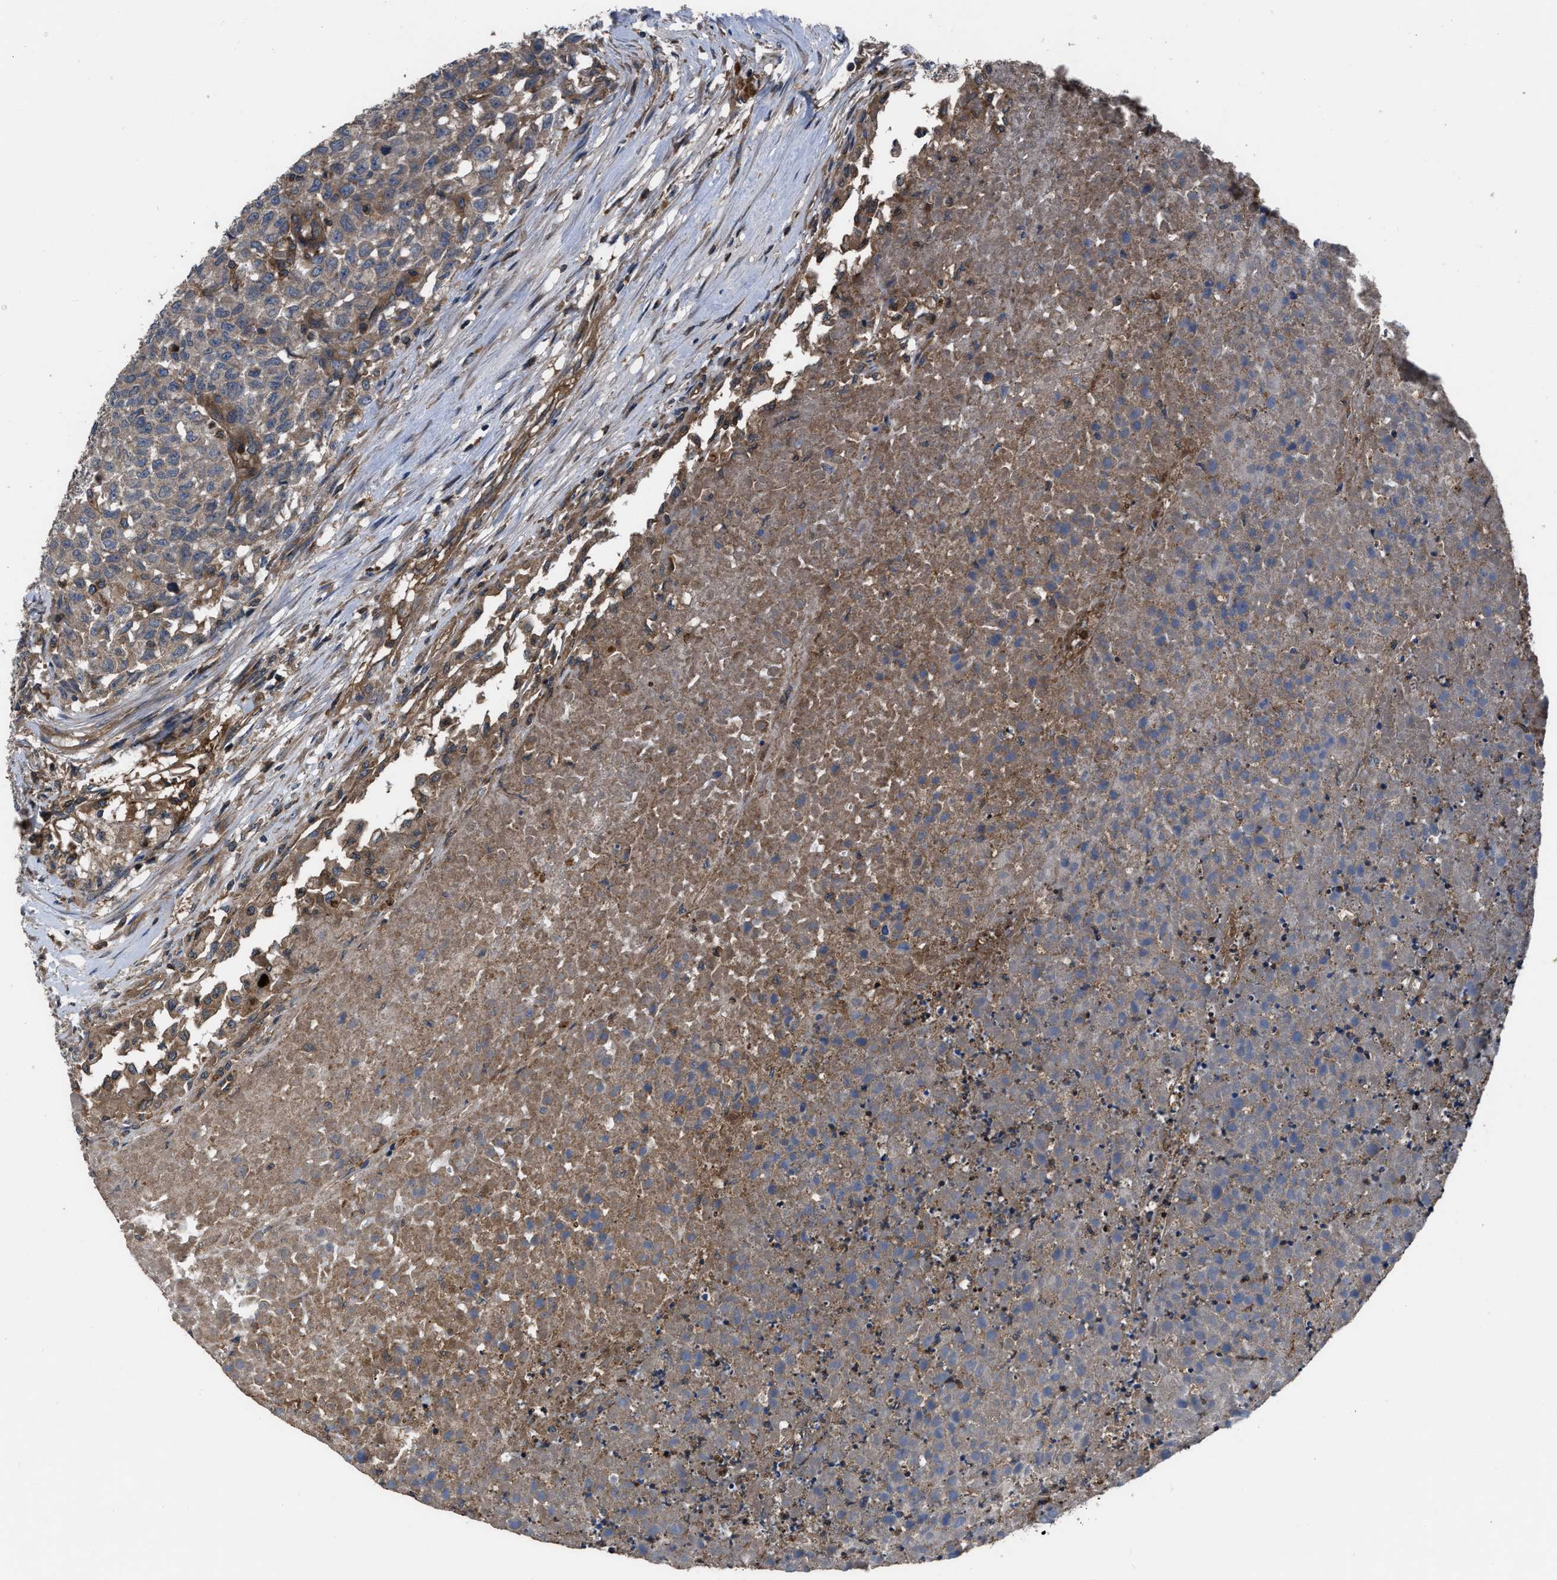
{"staining": {"intensity": "weak", "quantity": ">75%", "location": "cytoplasmic/membranous"}, "tissue": "testis cancer", "cell_type": "Tumor cells", "image_type": "cancer", "snomed": [{"axis": "morphology", "description": "Seminoma, NOS"}, {"axis": "topography", "description": "Testis"}], "caption": "There is low levels of weak cytoplasmic/membranous positivity in tumor cells of testis cancer (seminoma), as demonstrated by immunohistochemical staining (brown color).", "gene": "USP25", "patient": {"sex": "male", "age": 59}}